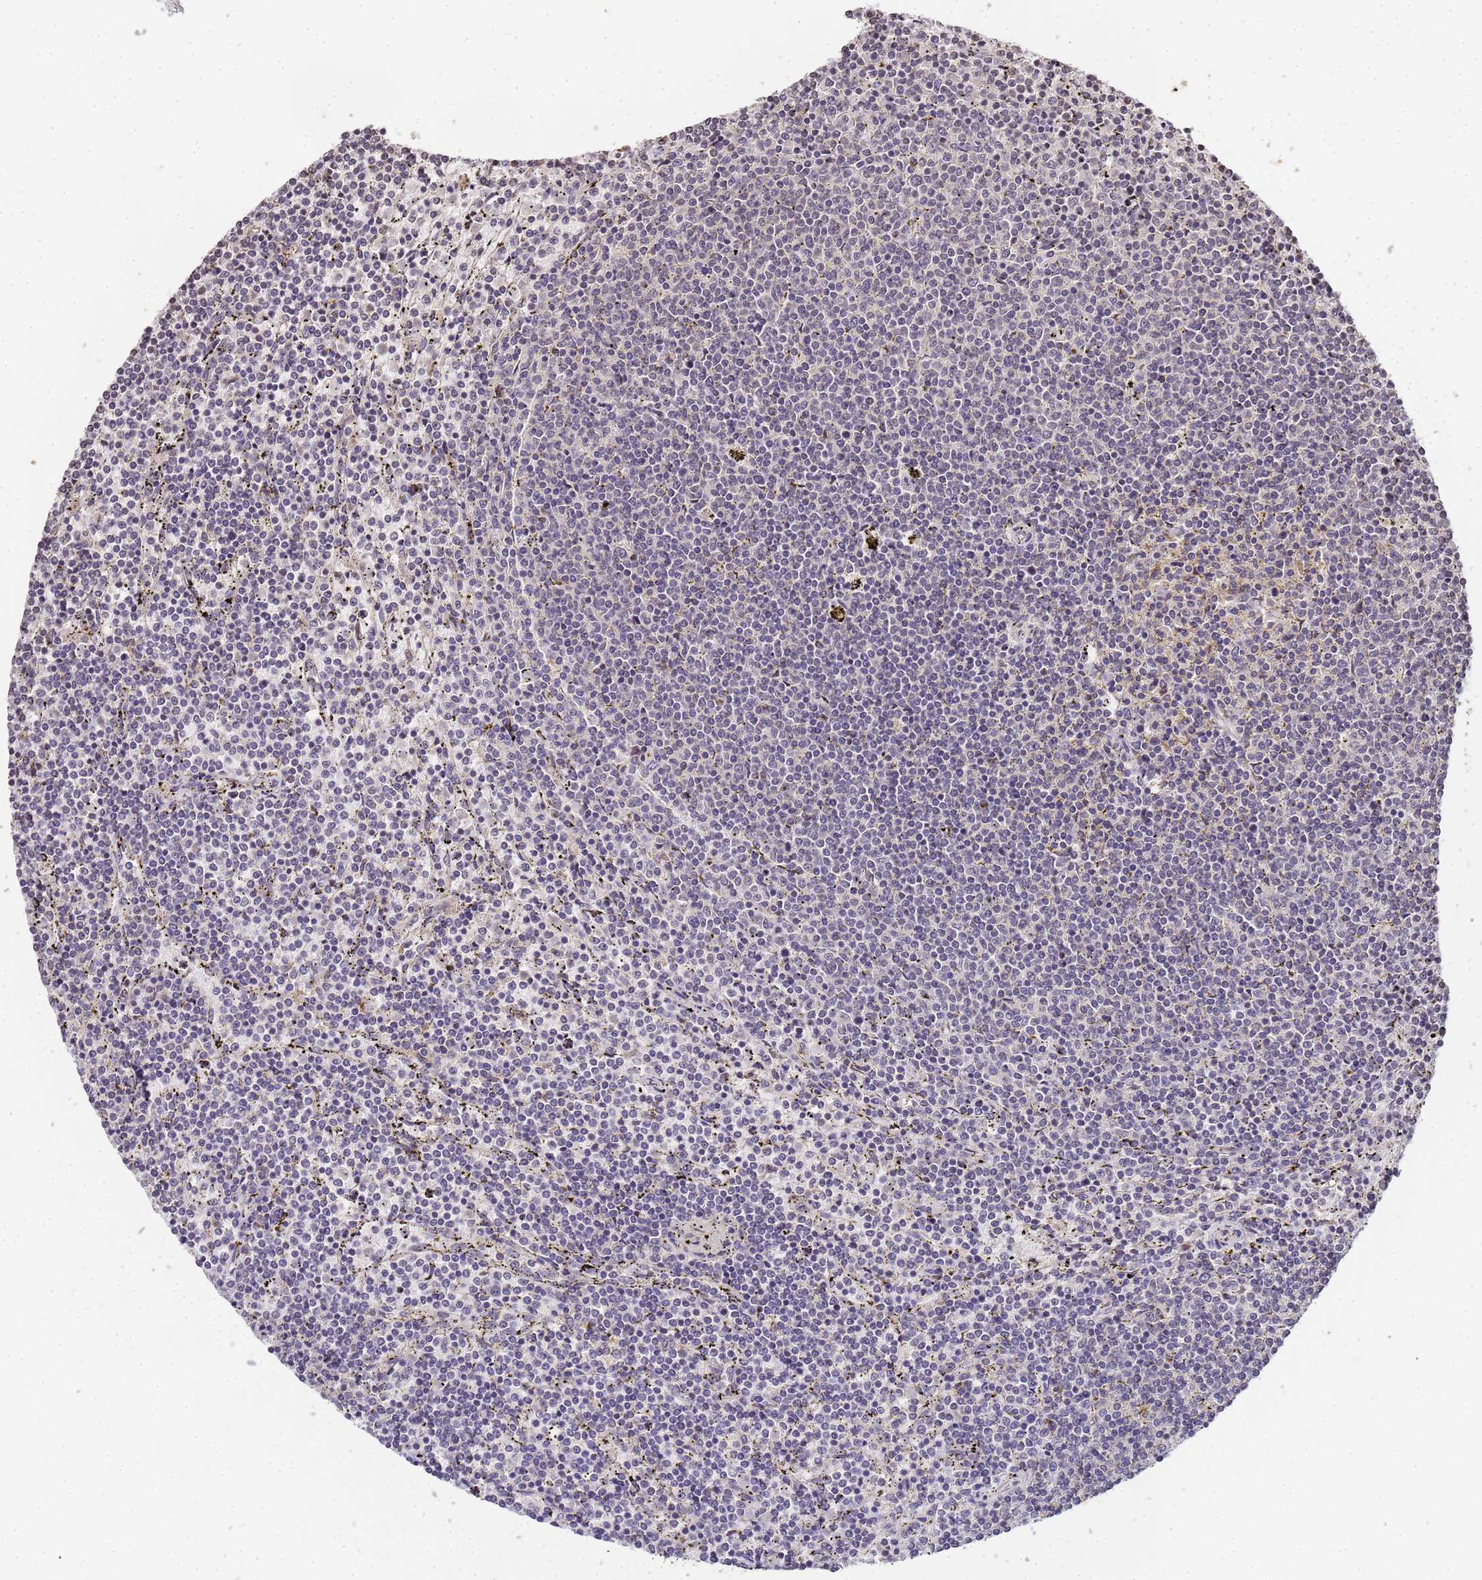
{"staining": {"intensity": "negative", "quantity": "none", "location": "none"}, "tissue": "lymphoma", "cell_type": "Tumor cells", "image_type": "cancer", "snomed": [{"axis": "morphology", "description": "Malignant lymphoma, non-Hodgkin's type, Low grade"}, {"axis": "topography", "description": "Spleen"}], "caption": "DAB immunohistochemical staining of human malignant lymphoma, non-Hodgkin's type (low-grade) shows no significant expression in tumor cells. (DAB (3,3'-diaminobenzidine) immunohistochemistry (IHC) visualized using brightfield microscopy, high magnification).", "gene": "MYL7", "patient": {"sex": "female", "age": 50}}